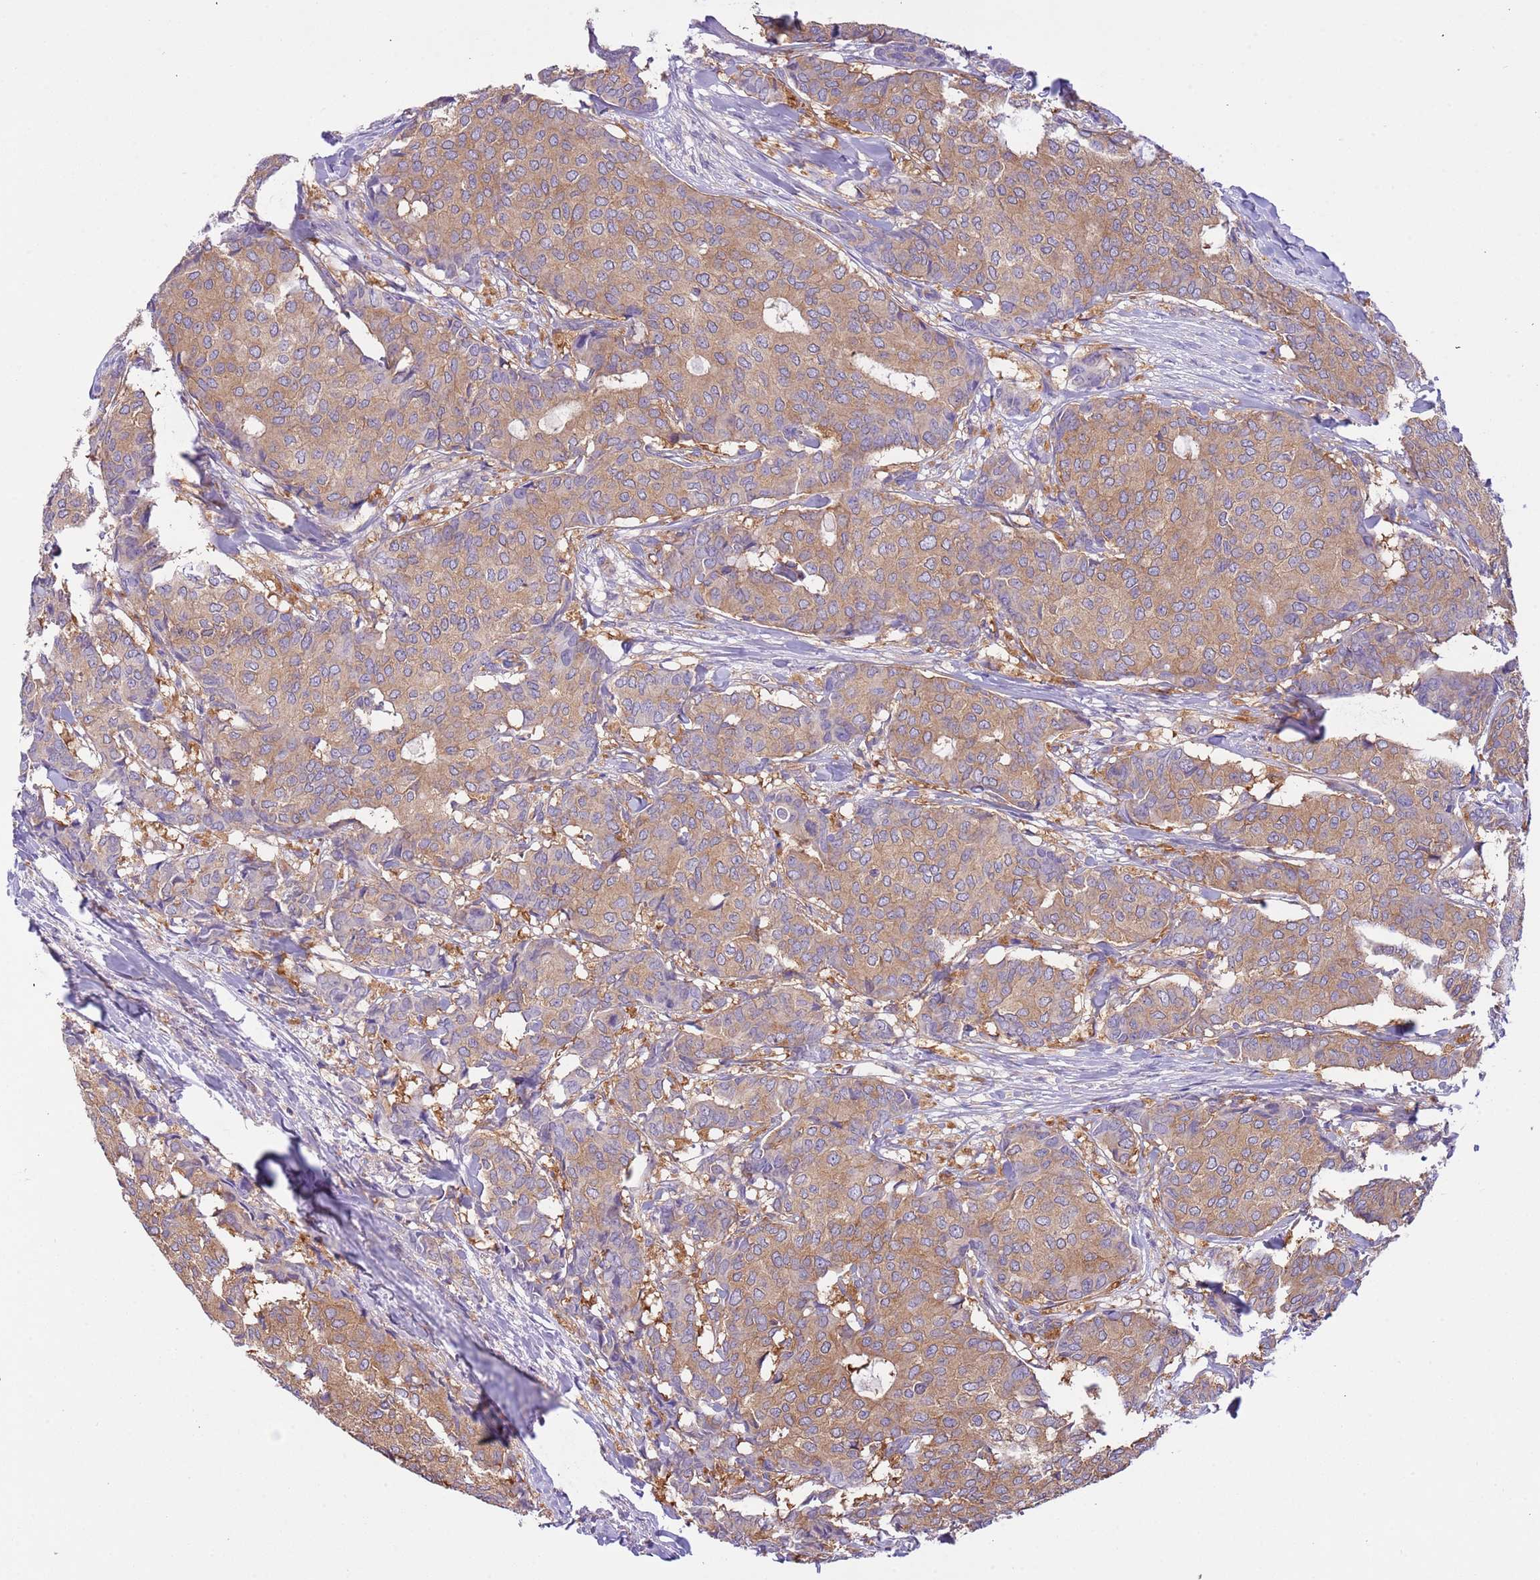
{"staining": {"intensity": "moderate", "quantity": ">75%", "location": "cytoplasmic/membranous"}, "tissue": "breast cancer", "cell_type": "Tumor cells", "image_type": "cancer", "snomed": [{"axis": "morphology", "description": "Duct carcinoma"}, {"axis": "topography", "description": "Breast"}], "caption": "Brown immunohistochemical staining in breast cancer displays moderate cytoplasmic/membranous positivity in approximately >75% of tumor cells.", "gene": "STIP1", "patient": {"sex": "female", "age": 75}}